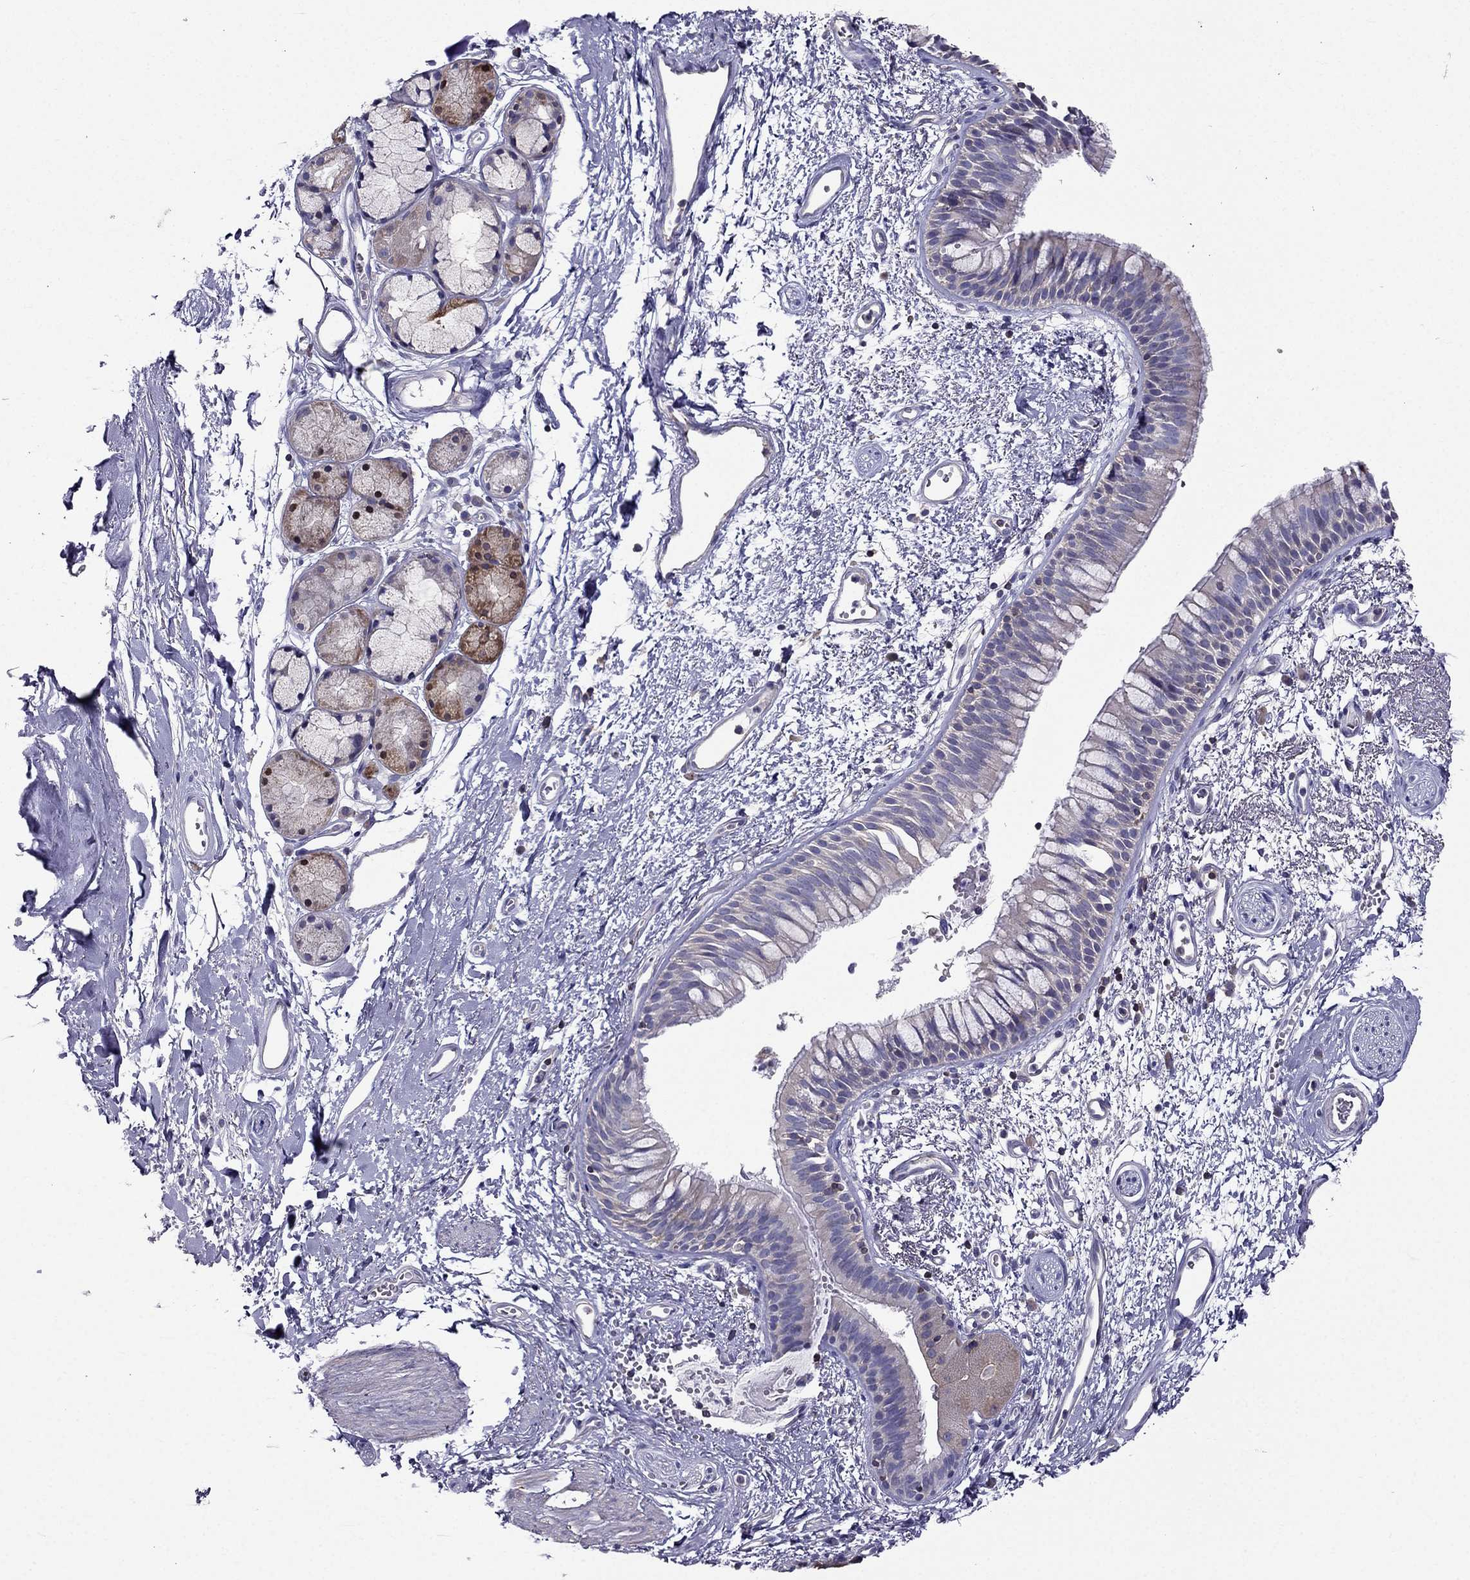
{"staining": {"intensity": "negative", "quantity": "none", "location": "none"}, "tissue": "bronchus", "cell_type": "Respiratory epithelial cells", "image_type": "normal", "snomed": [{"axis": "morphology", "description": "Normal tissue, NOS"}, {"axis": "topography", "description": "Cartilage tissue"}, {"axis": "topography", "description": "Bronchus"}], "caption": "Bronchus was stained to show a protein in brown. There is no significant expression in respiratory epithelial cells. (DAB immunohistochemistry (IHC) visualized using brightfield microscopy, high magnification).", "gene": "AAK1", "patient": {"sex": "male", "age": 66}}